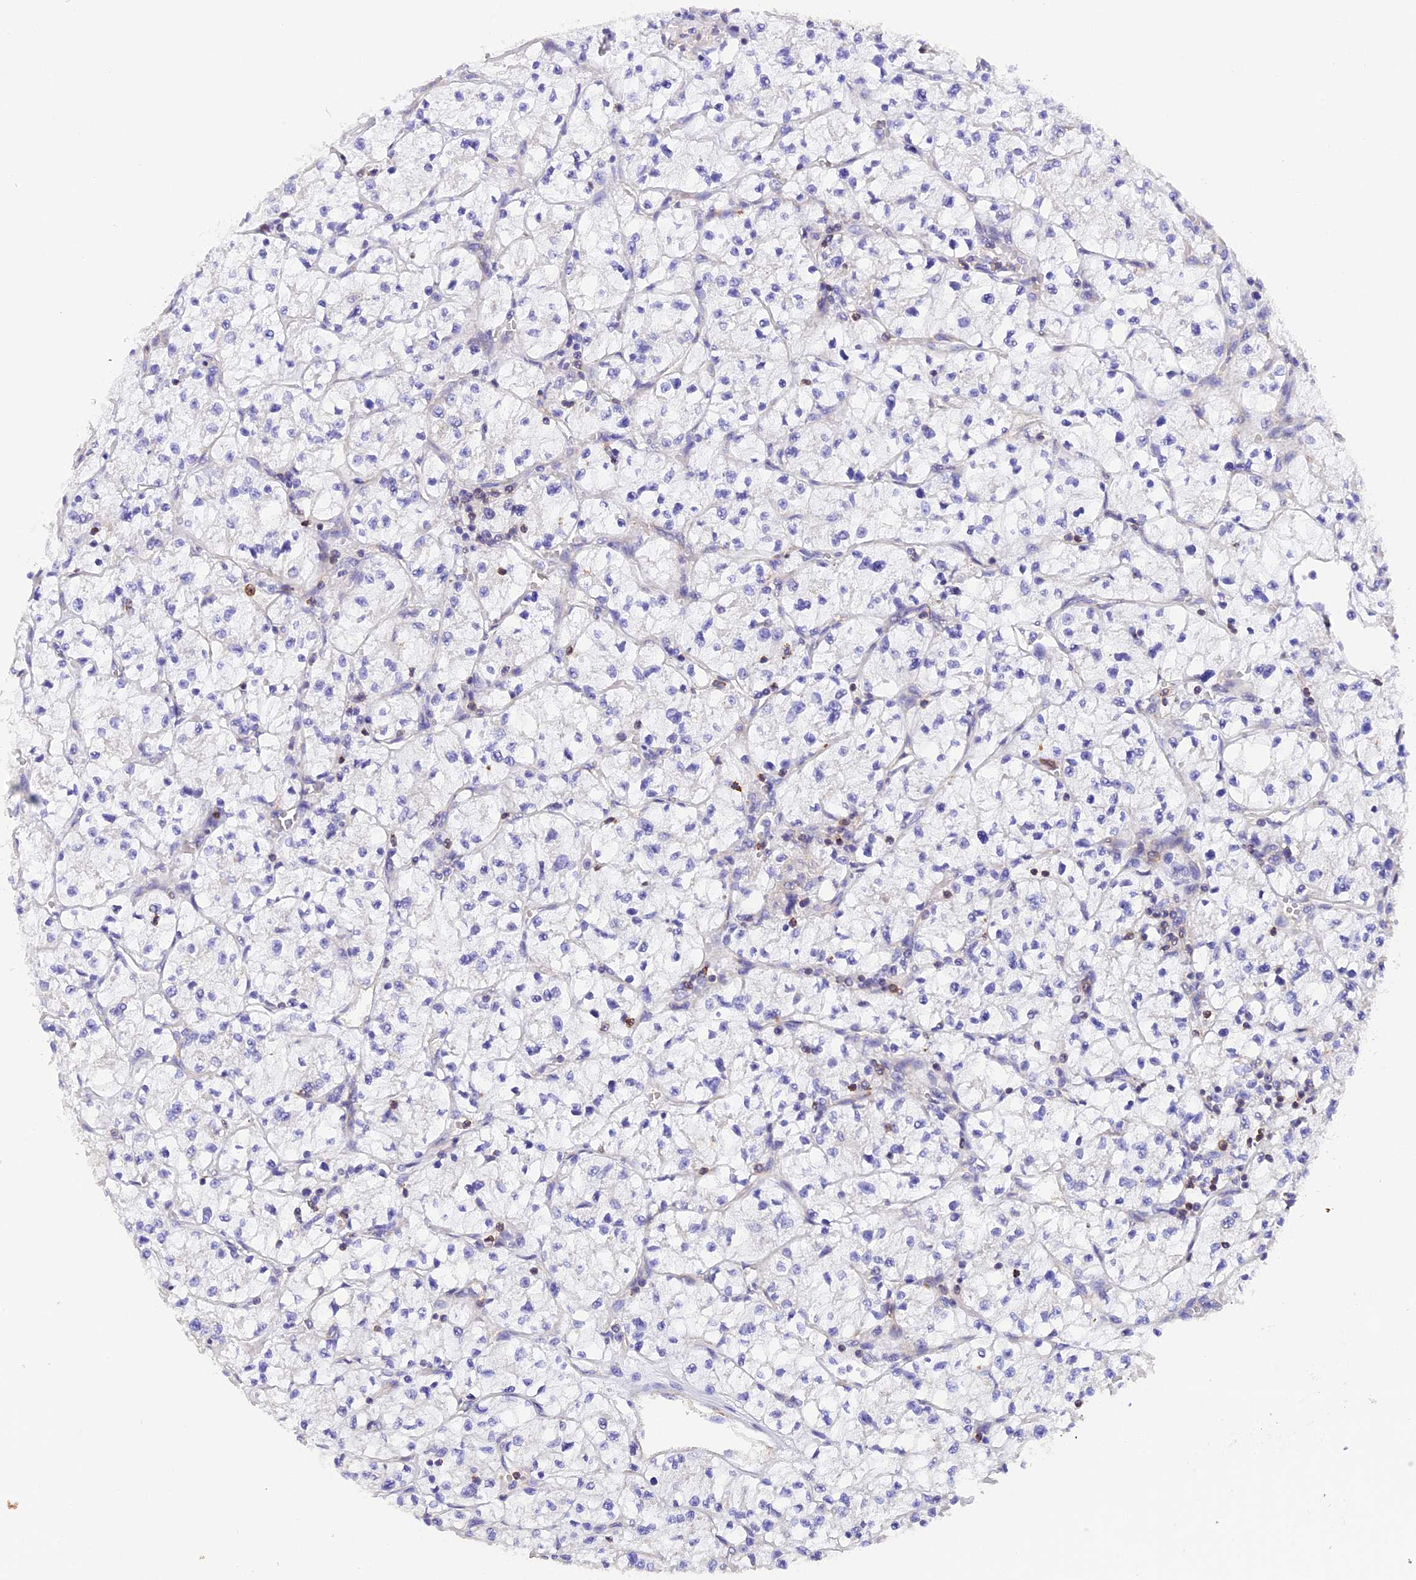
{"staining": {"intensity": "negative", "quantity": "none", "location": "none"}, "tissue": "renal cancer", "cell_type": "Tumor cells", "image_type": "cancer", "snomed": [{"axis": "morphology", "description": "Adenocarcinoma, NOS"}, {"axis": "topography", "description": "Kidney"}], "caption": "An IHC histopathology image of renal cancer is shown. There is no staining in tumor cells of renal cancer.", "gene": "FAM193A", "patient": {"sex": "female", "age": 64}}